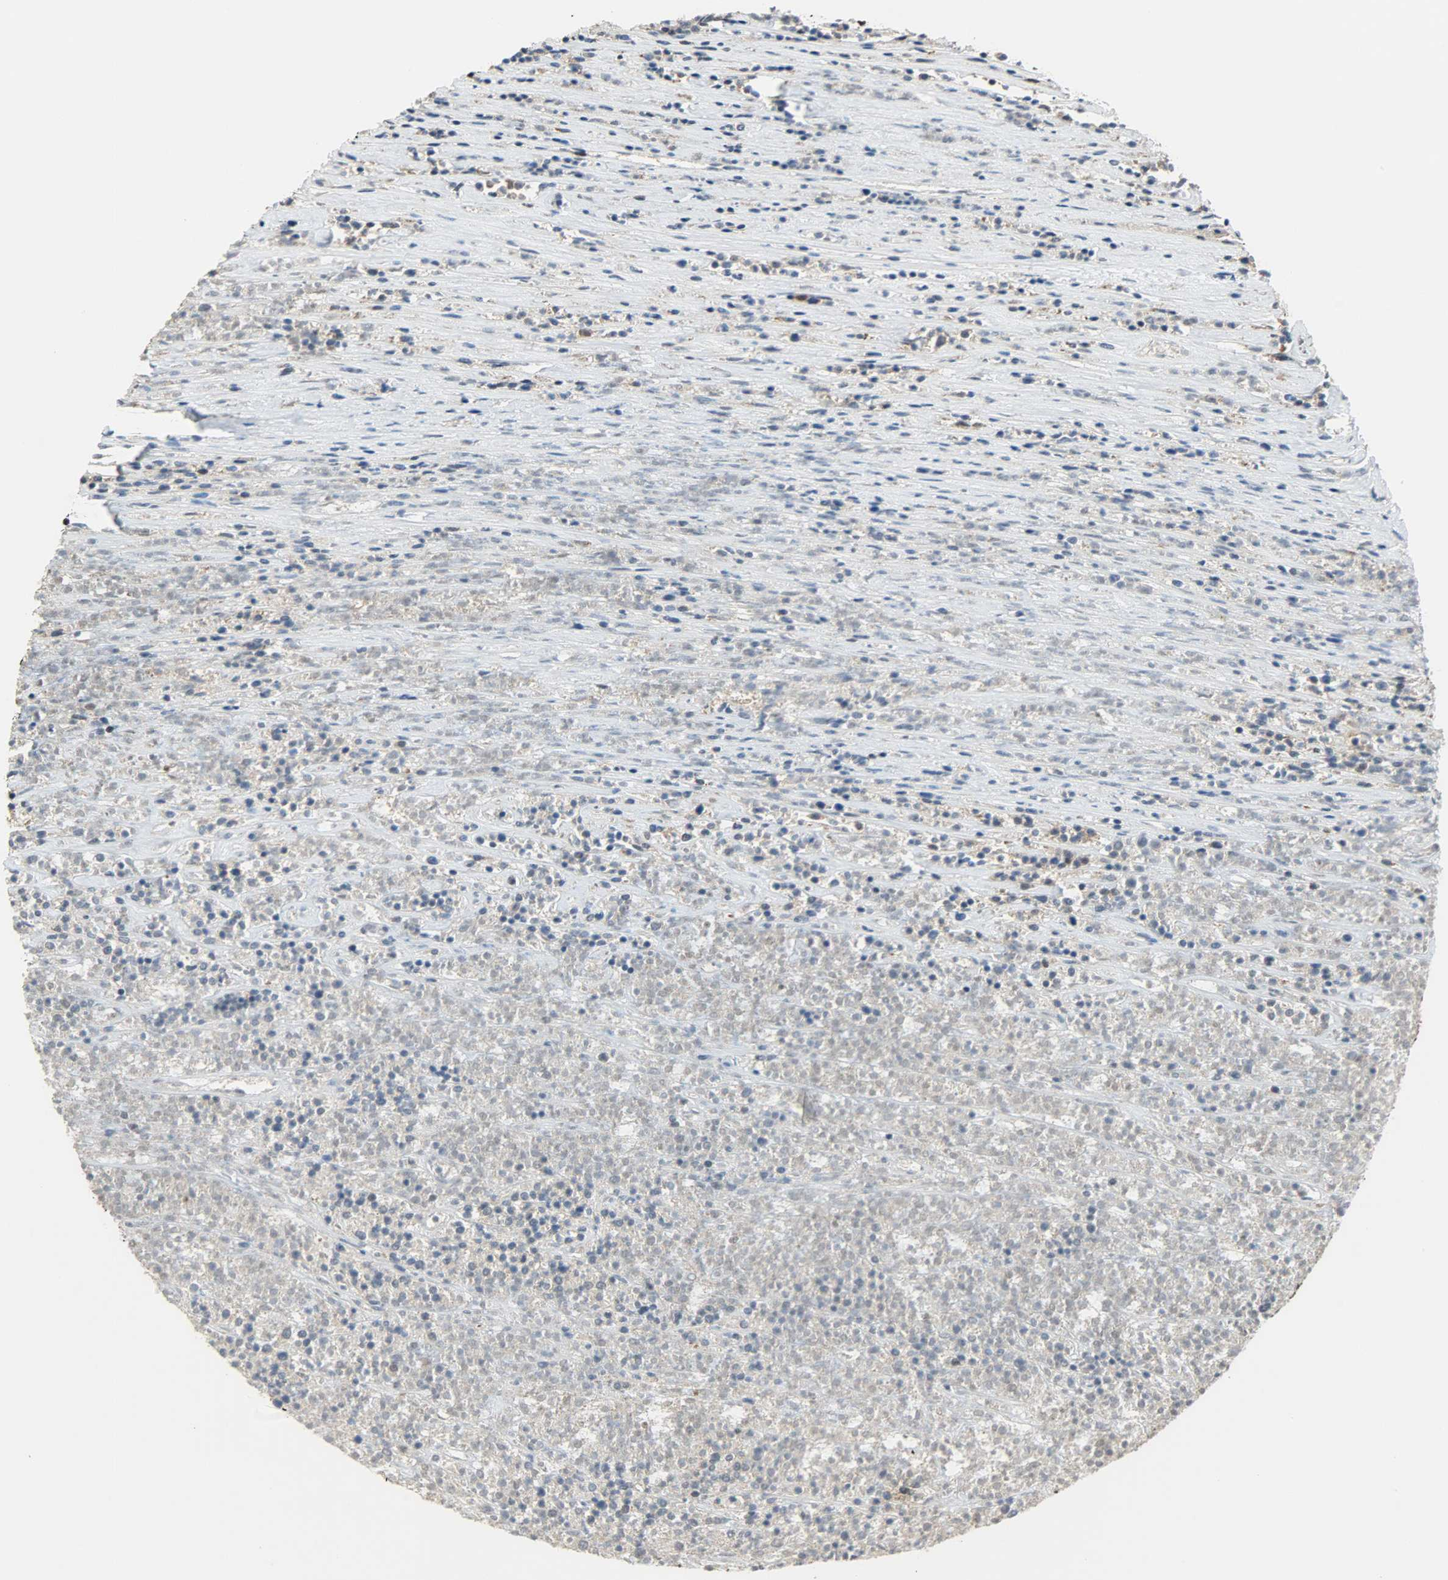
{"staining": {"intensity": "weak", "quantity": "25%-75%", "location": "cytoplasmic/membranous"}, "tissue": "lymphoma", "cell_type": "Tumor cells", "image_type": "cancer", "snomed": [{"axis": "morphology", "description": "Malignant lymphoma, non-Hodgkin's type, High grade"}, {"axis": "topography", "description": "Lymph node"}], "caption": "Protein staining of malignant lymphoma, non-Hodgkin's type (high-grade) tissue reveals weak cytoplasmic/membranous expression in about 25%-75% of tumor cells. The staining is performed using DAB (3,3'-diaminobenzidine) brown chromogen to label protein expression. The nuclei are counter-stained blue using hematoxylin.", "gene": "SSB", "patient": {"sex": "female", "age": 73}}